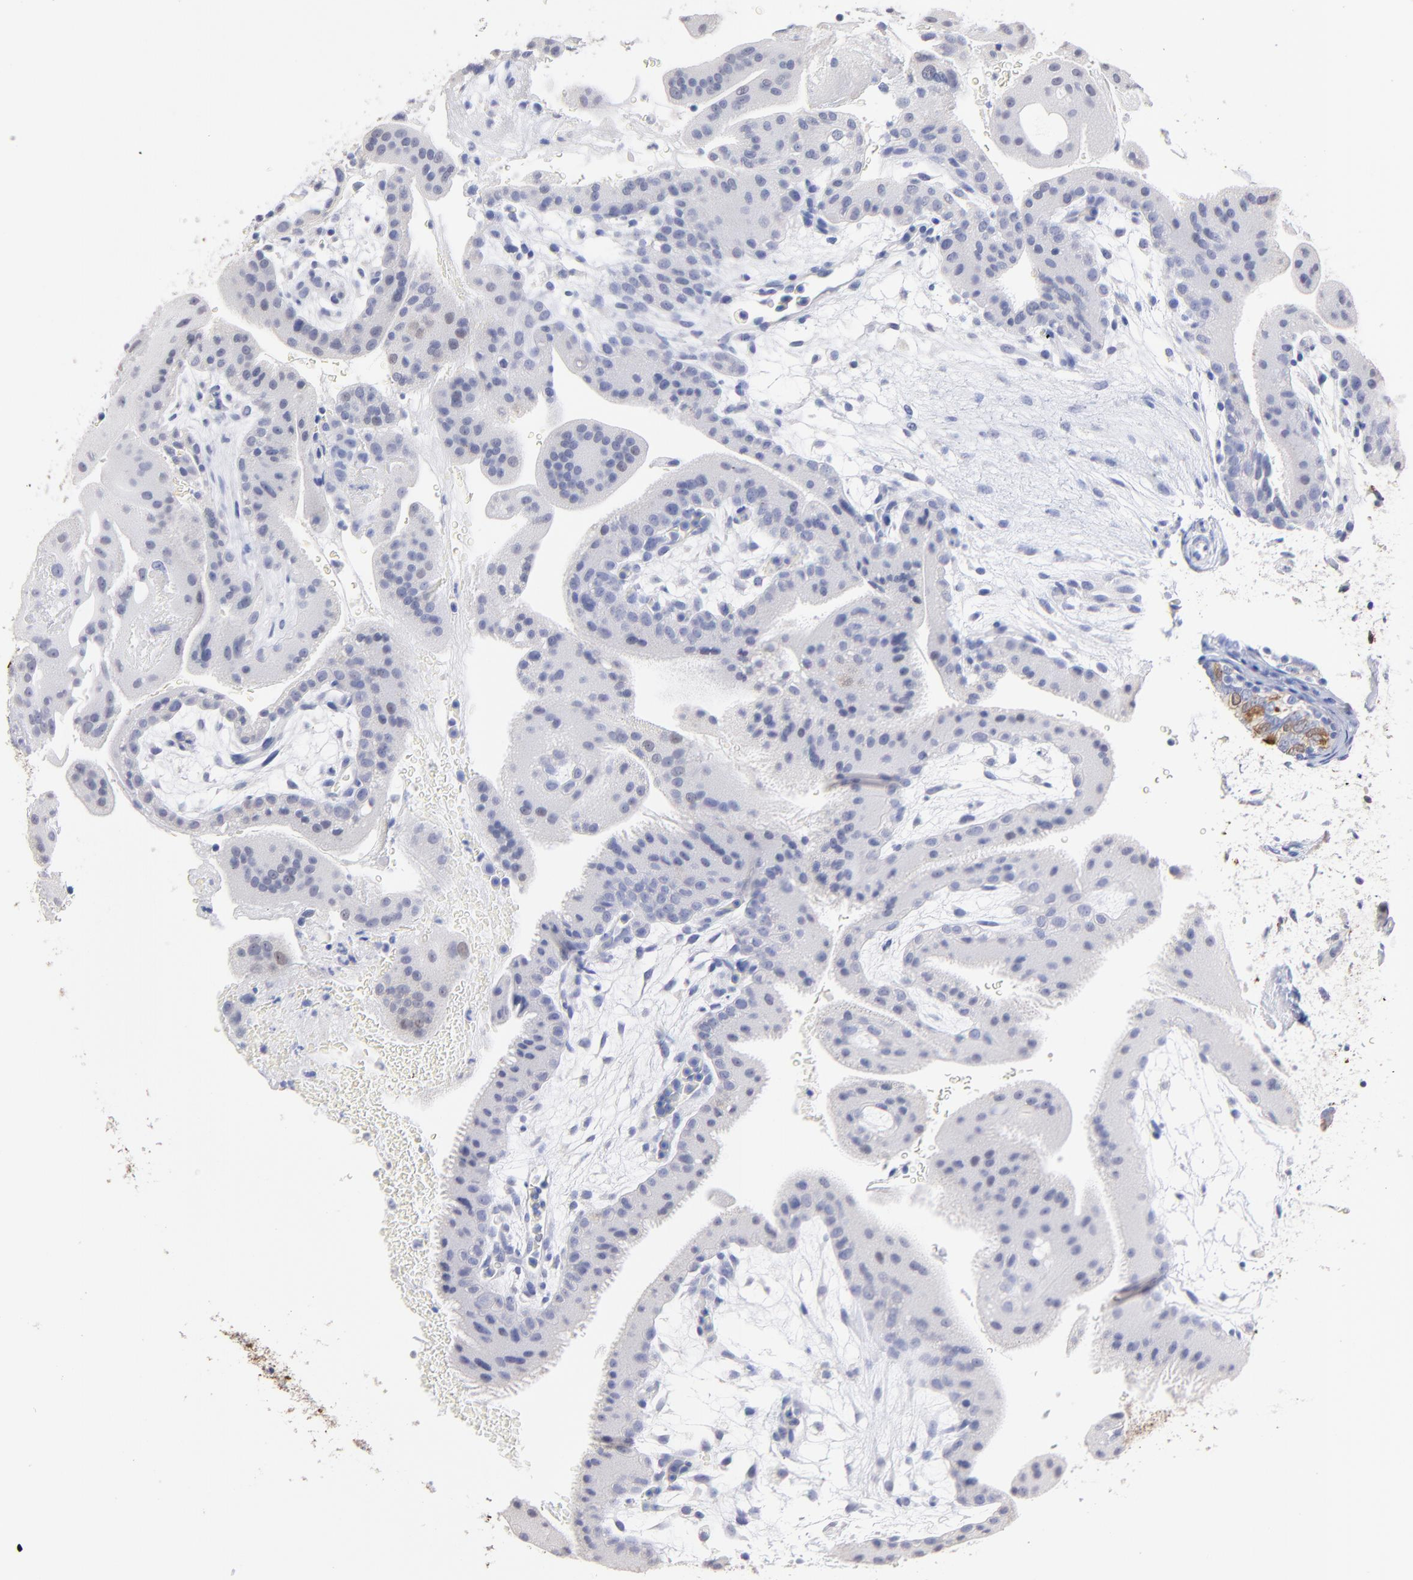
{"staining": {"intensity": "negative", "quantity": "none", "location": "none"}, "tissue": "placenta", "cell_type": "Decidual cells", "image_type": "normal", "snomed": [{"axis": "morphology", "description": "Normal tissue, NOS"}, {"axis": "topography", "description": "Placenta"}], "caption": "The micrograph demonstrates no significant expression in decidual cells of placenta.", "gene": "CFAP57", "patient": {"sex": "female", "age": 19}}